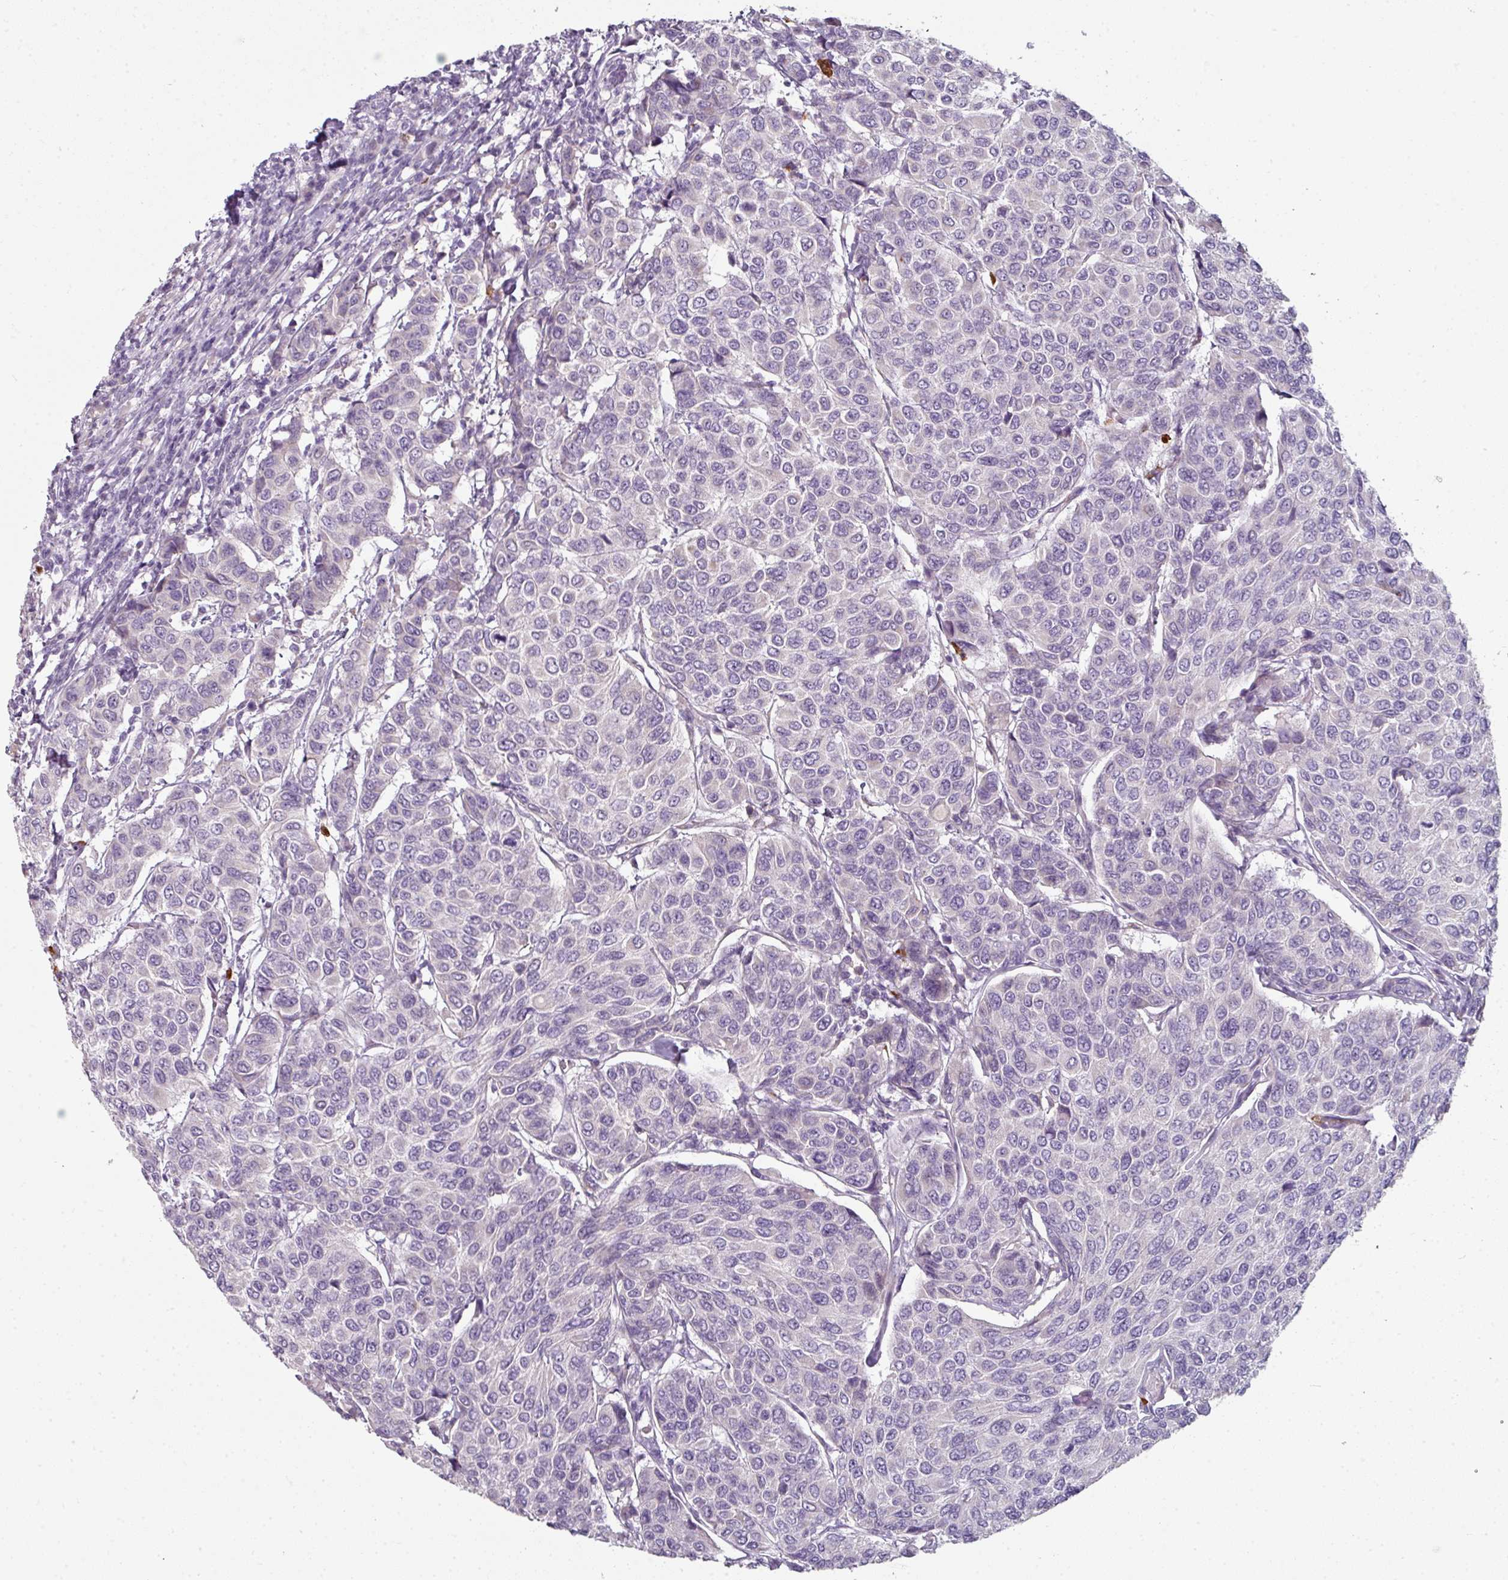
{"staining": {"intensity": "negative", "quantity": "none", "location": "none"}, "tissue": "breast cancer", "cell_type": "Tumor cells", "image_type": "cancer", "snomed": [{"axis": "morphology", "description": "Duct carcinoma"}, {"axis": "topography", "description": "Breast"}], "caption": "High magnification brightfield microscopy of infiltrating ductal carcinoma (breast) stained with DAB (brown) and counterstained with hematoxylin (blue): tumor cells show no significant positivity.", "gene": "FHAD1", "patient": {"sex": "female", "age": 55}}